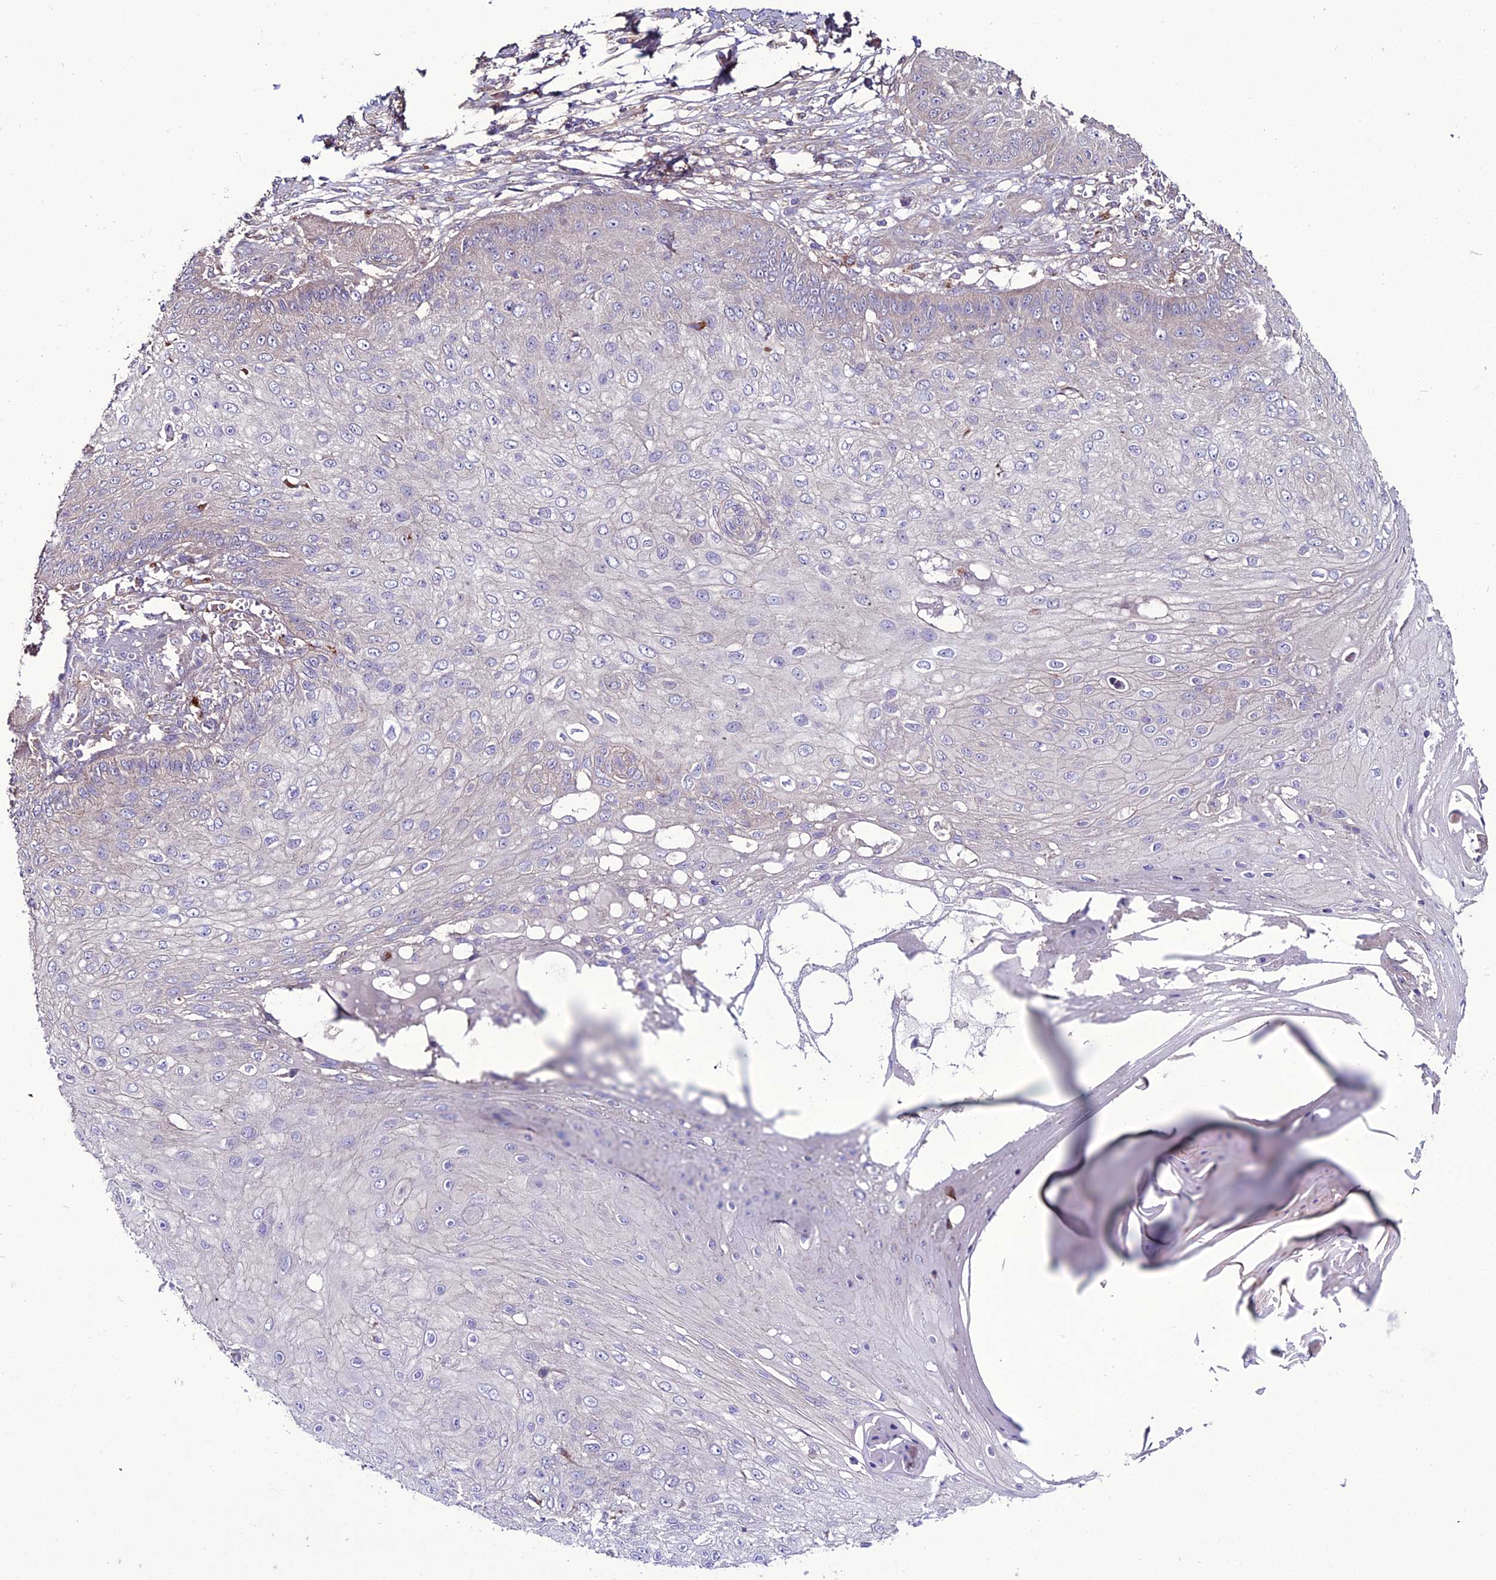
{"staining": {"intensity": "negative", "quantity": "none", "location": "none"}, "tissue": "skin cancer", "cell_type": "Tumor cells", "image_type": "cancer", "snomed": [{"axis": "morphology", "description": "Squamous cell carcinoma, NOS"}, {"axis": "topography", "description": "Skin"}], "caption": "Immunohistochemistry (IHC) image of human squamous cell carcinoma (skin) stained for a protein (brown), which reveals no staining in tumor cells.", "gene": "PPIL3", "patient": {"sex": "male", "age": 70}}